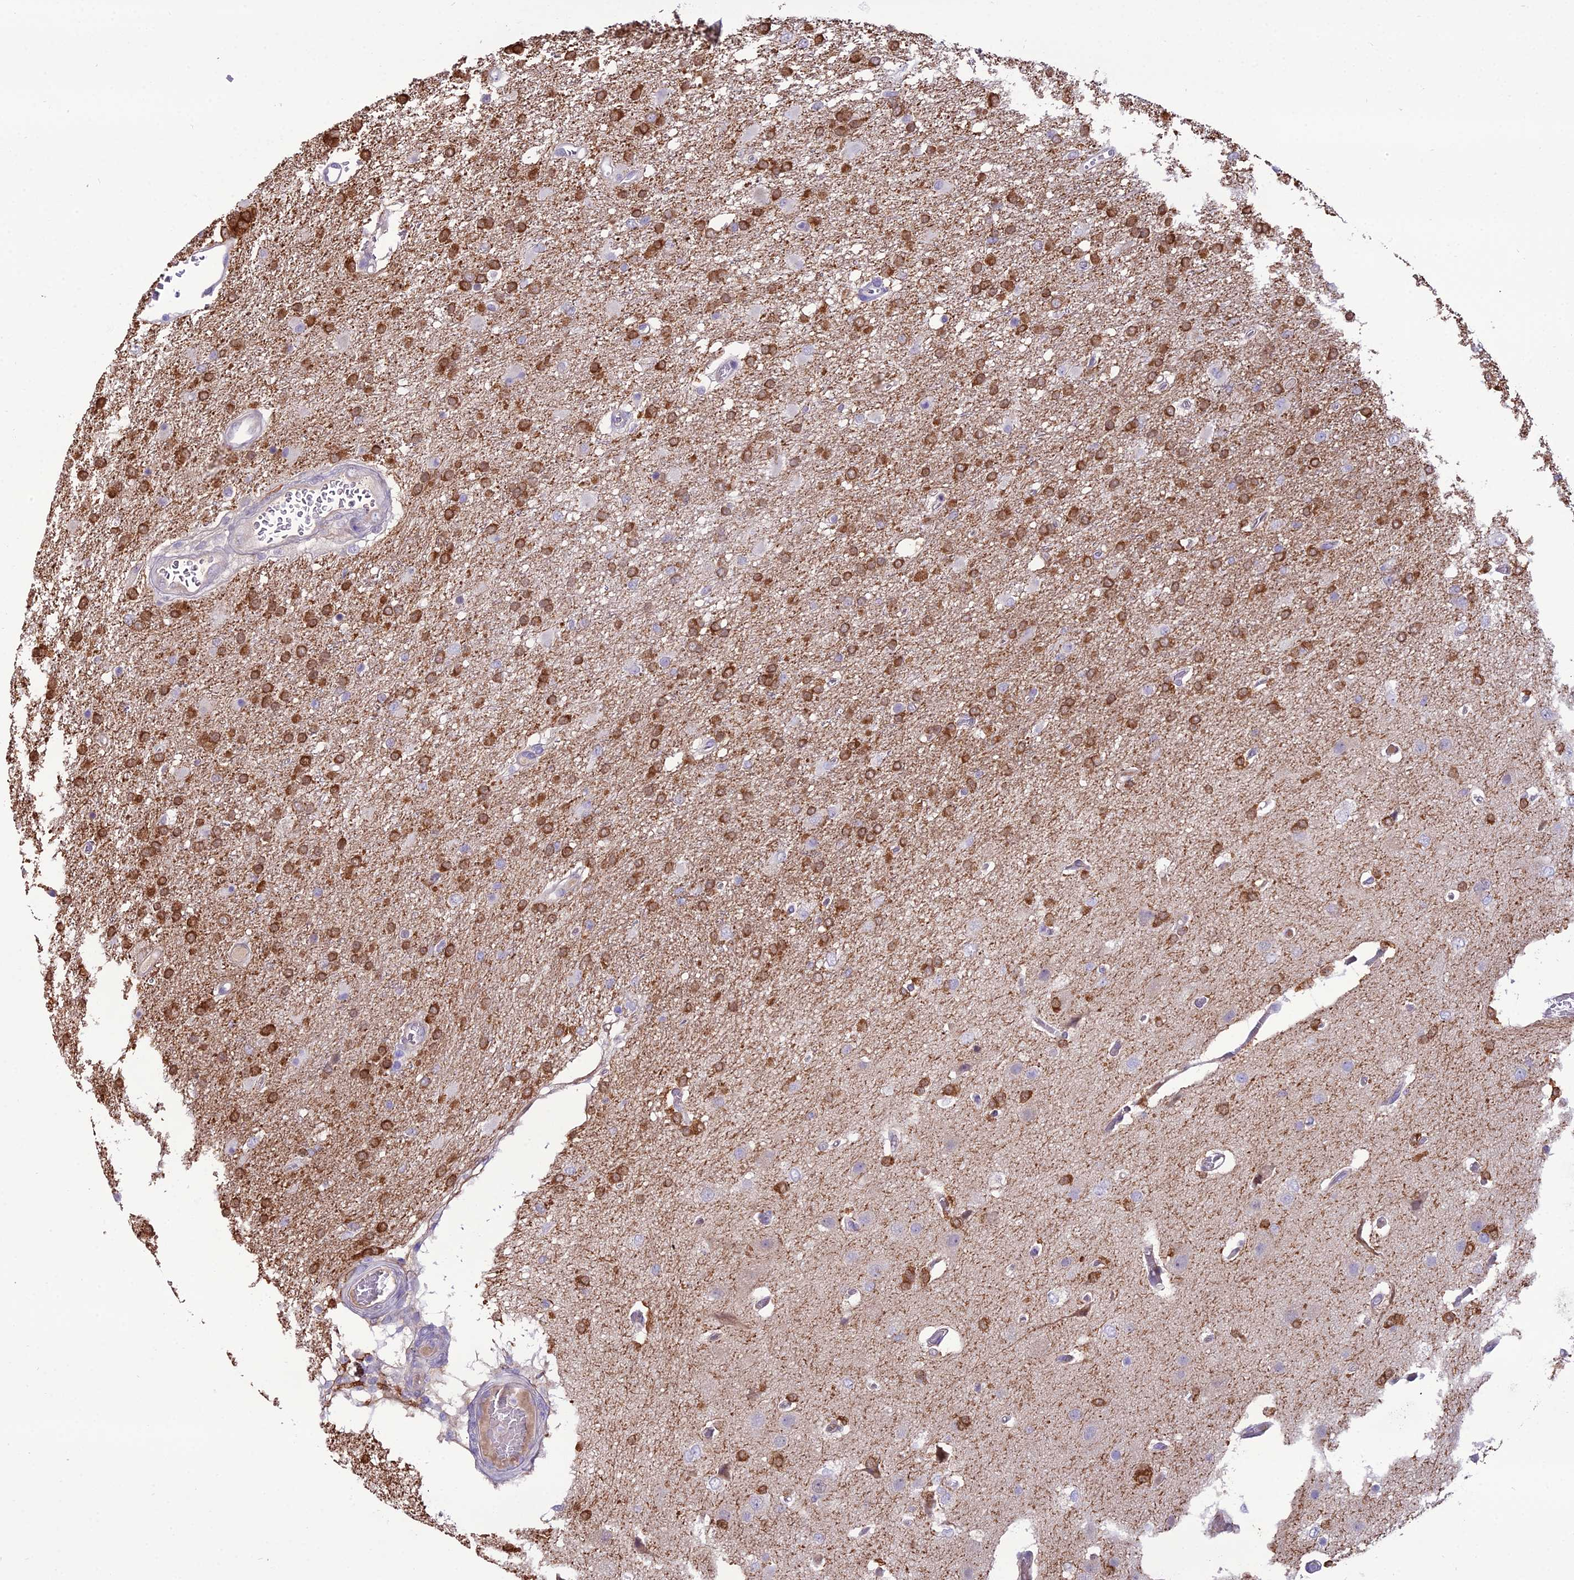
{"staining": {"intensity": "strong", "quantity": "25%-75%", "location": "cytoplasmic/membranous"}, "tissue": "glioma", "cell_type": "Tumor cells", "image_type": "cancer", "snomed": [{"axis": "morphology", "description": "Glioma, malignant, High grade"}, {"axis": "topography", "description": "Brain"}], "caption": "The micrograph shows immunohistochemical staining of glioma. There is strong cytoplasmic/membranous staining is identified in about 25%-75% of tumor cells.", "gene": "MB21D2", "patient": {"sex": "female", "age": 74}}